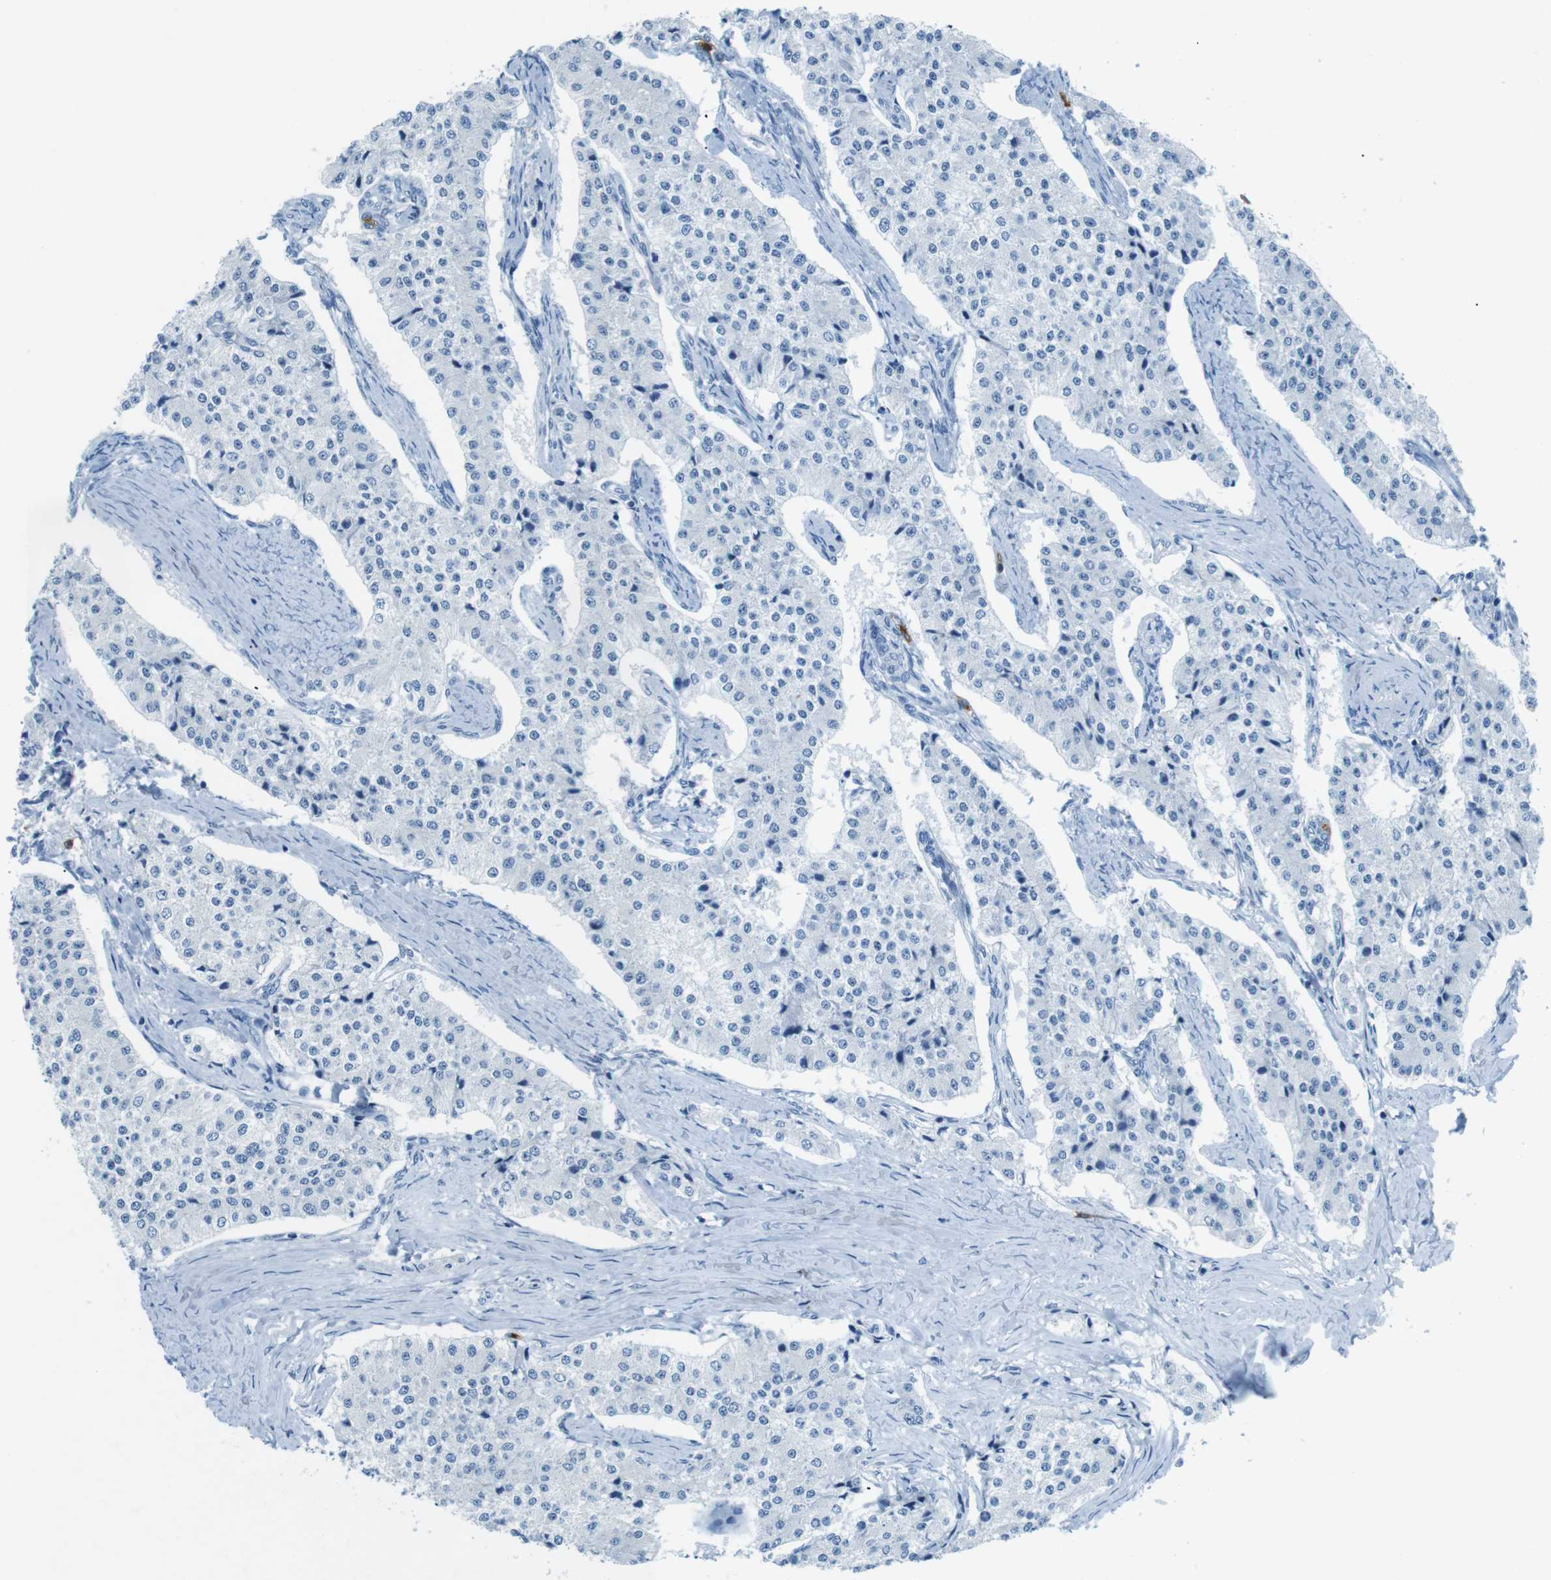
{"staining": {"intensity": "negative", "quantity": "none", "location": "none"}, "tissue": "carcinoid", "cell_type": "Tumor cells", "image_type": "cancer", "snomed": [{"axis": "morphology", "description": "Carcinoid, malignant, NOS"}, {"axis": "topography", "description": "Colon"}], "caption": "This is an immunohistochemistry (IHC) histopathology image of carcinoid. There is no staining in tumor cells.", "gene": "MCEMP1", "patient": {"sex": "female", "age": 52}}